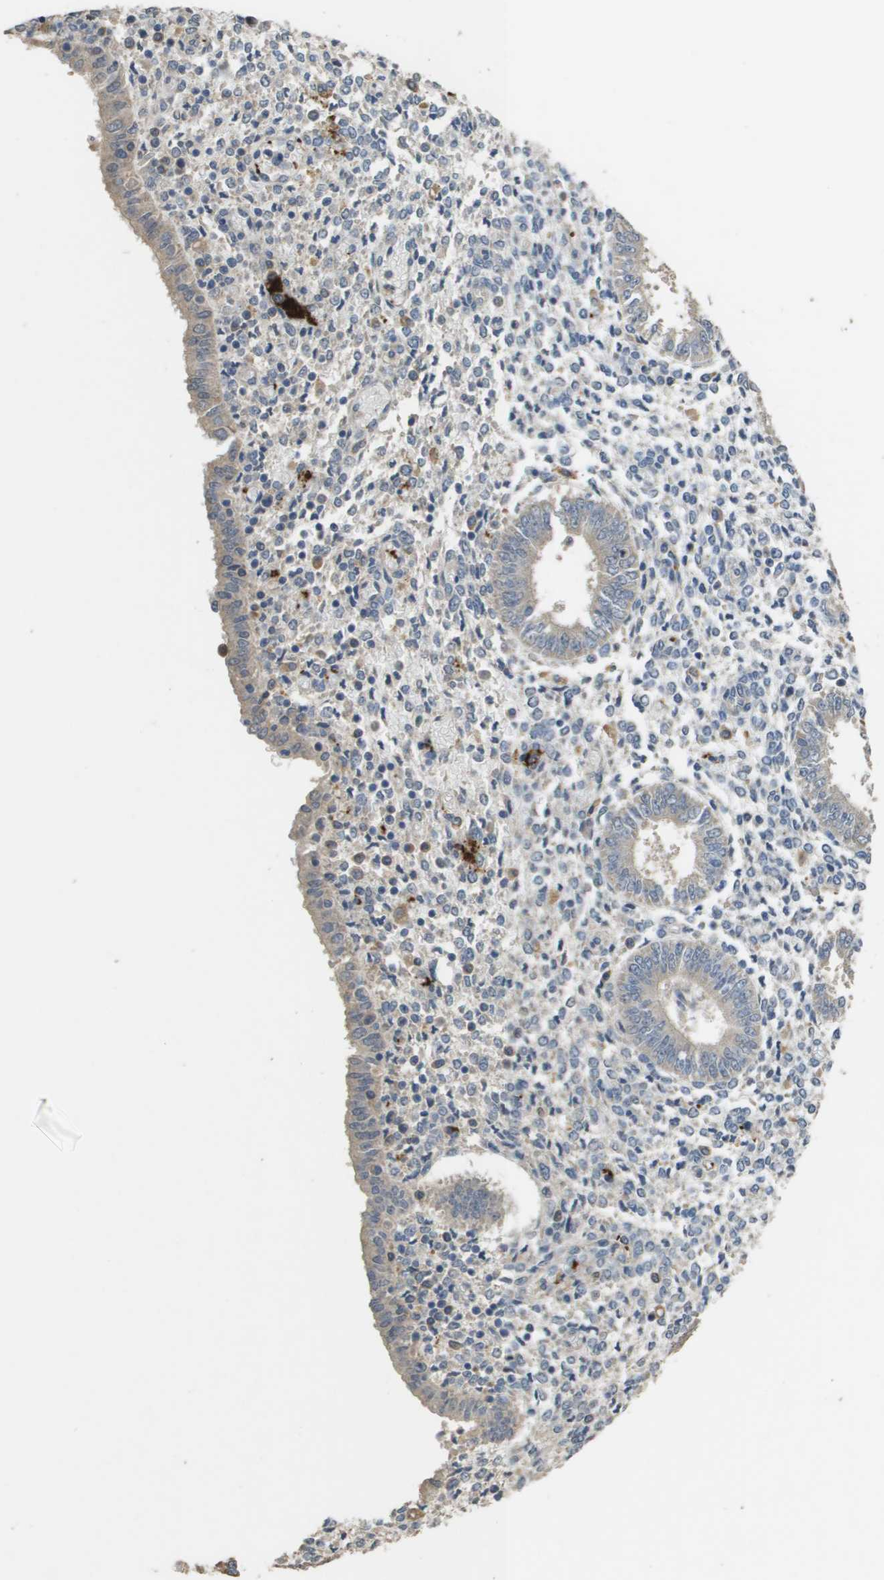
{"staining": {"intensity": "weak", "quantity": "<25%", "location": "cytoplasmic/membranous"}, "tissue": "endometrium", "cell_type": "Cells in endometrial stroma", "image_type": "normal", "snomed": [{"axis": "morphology", "description": "Normal tissue, NOS"}, {"axis": "topography", "description": "Endometrium"}], "caption": "High magnification brightfield microscopy of benign endometrium stained with DAB (brown) and counterstained with hematoxylin (blue): cells in endometrial stroma show no significant expression. (DAB immunohistochemistry, high magnification).", "gene": "RAB27B", "patient": {"sex": "female", "age": 35}}